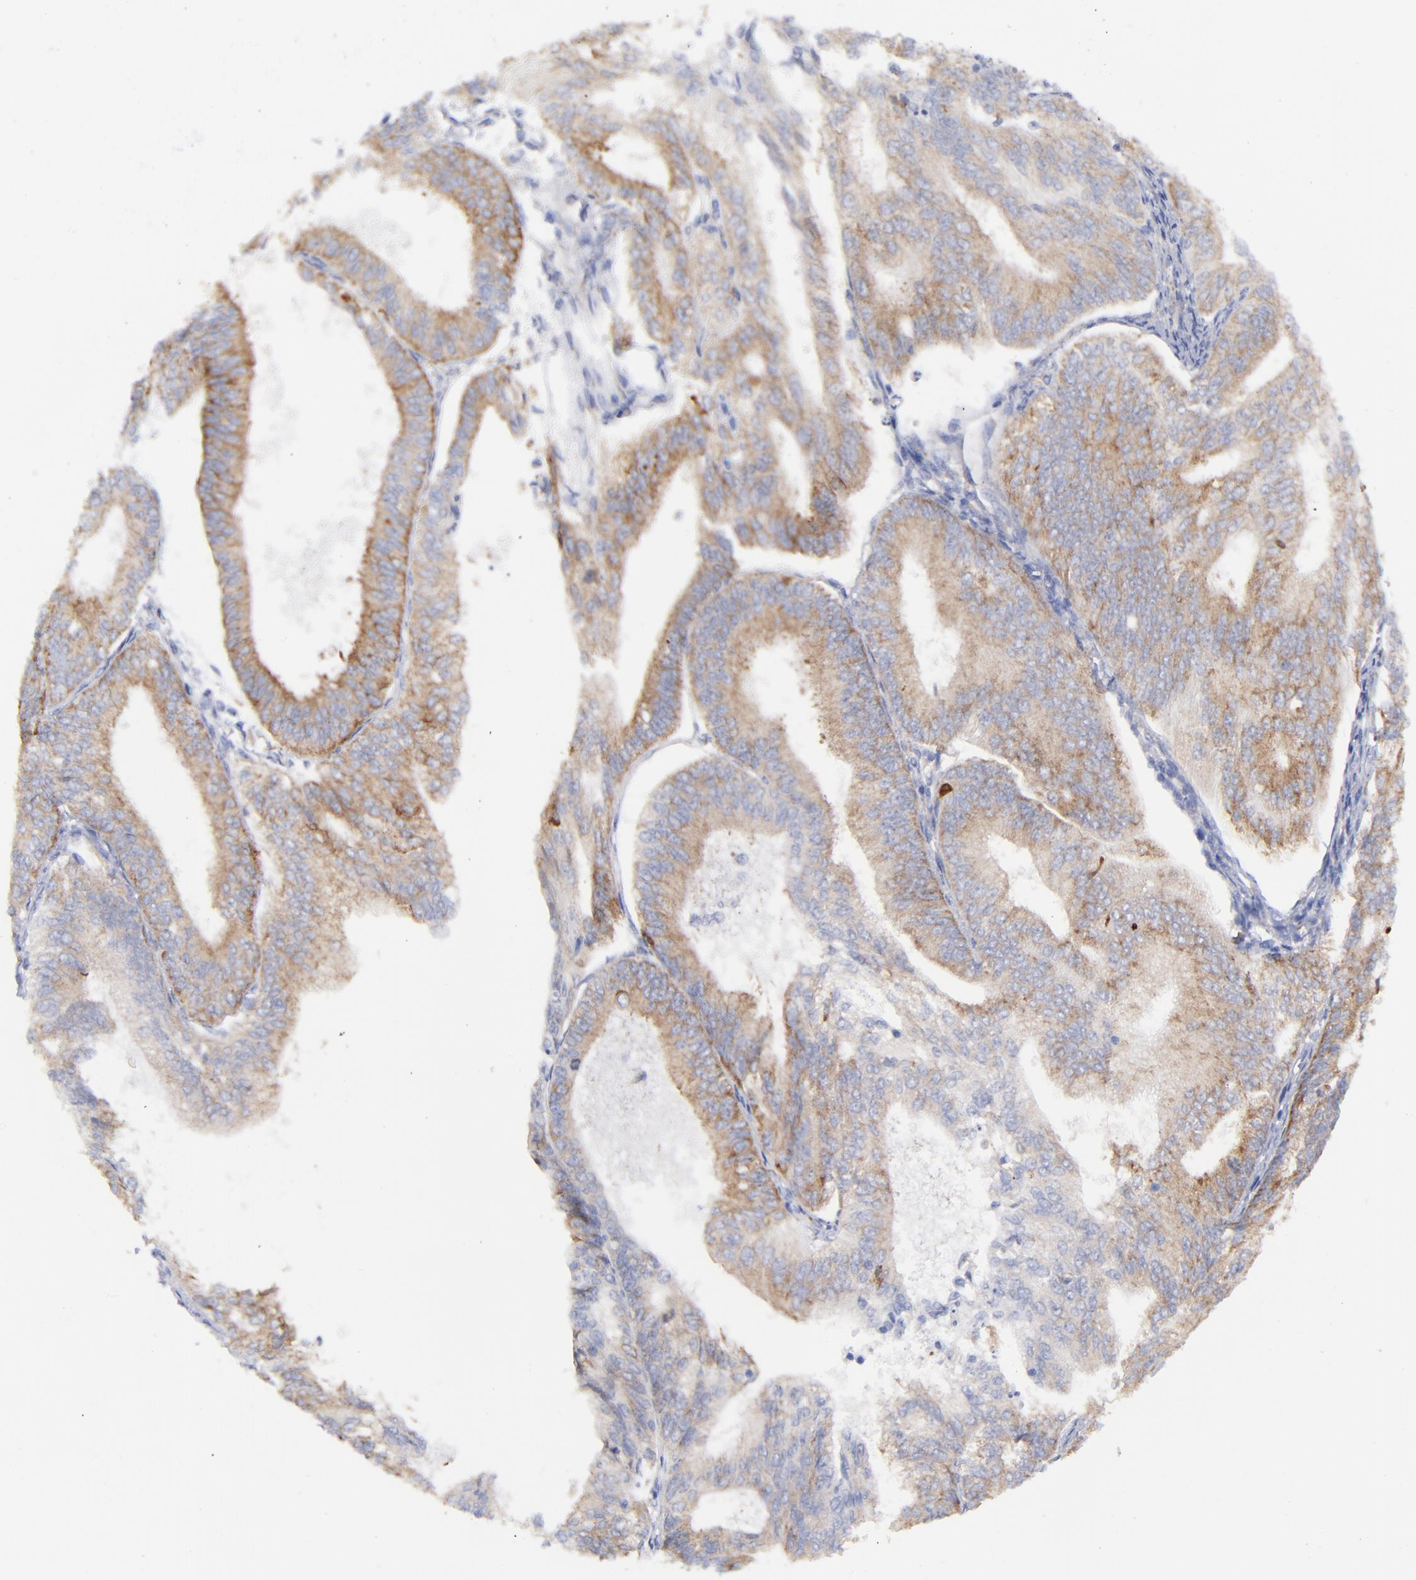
{"staining": {"intensity": "strong", "quantity": ">75%", "location": "cytoplasmic/membranous"}, "tissue": "endometrial cancer", "cell_type": "Tumor cells", "image_type": "cancer", "snomed": [{"axis": "morphology", "description": "Adenocarcinoma, NOS"}, {"axis": "topography", "description": "Endometrium"}], "caption": "Protein staining by IHC displays strong cytoplasmic/membranous expression in about >75% of tumor cells in endometrial adenocarcinoma. The protein is shown in brown color, while the nuclei are stained blue.", "gene": "EIF2AK2", "patient": {"sex": "female", "age": 55}}